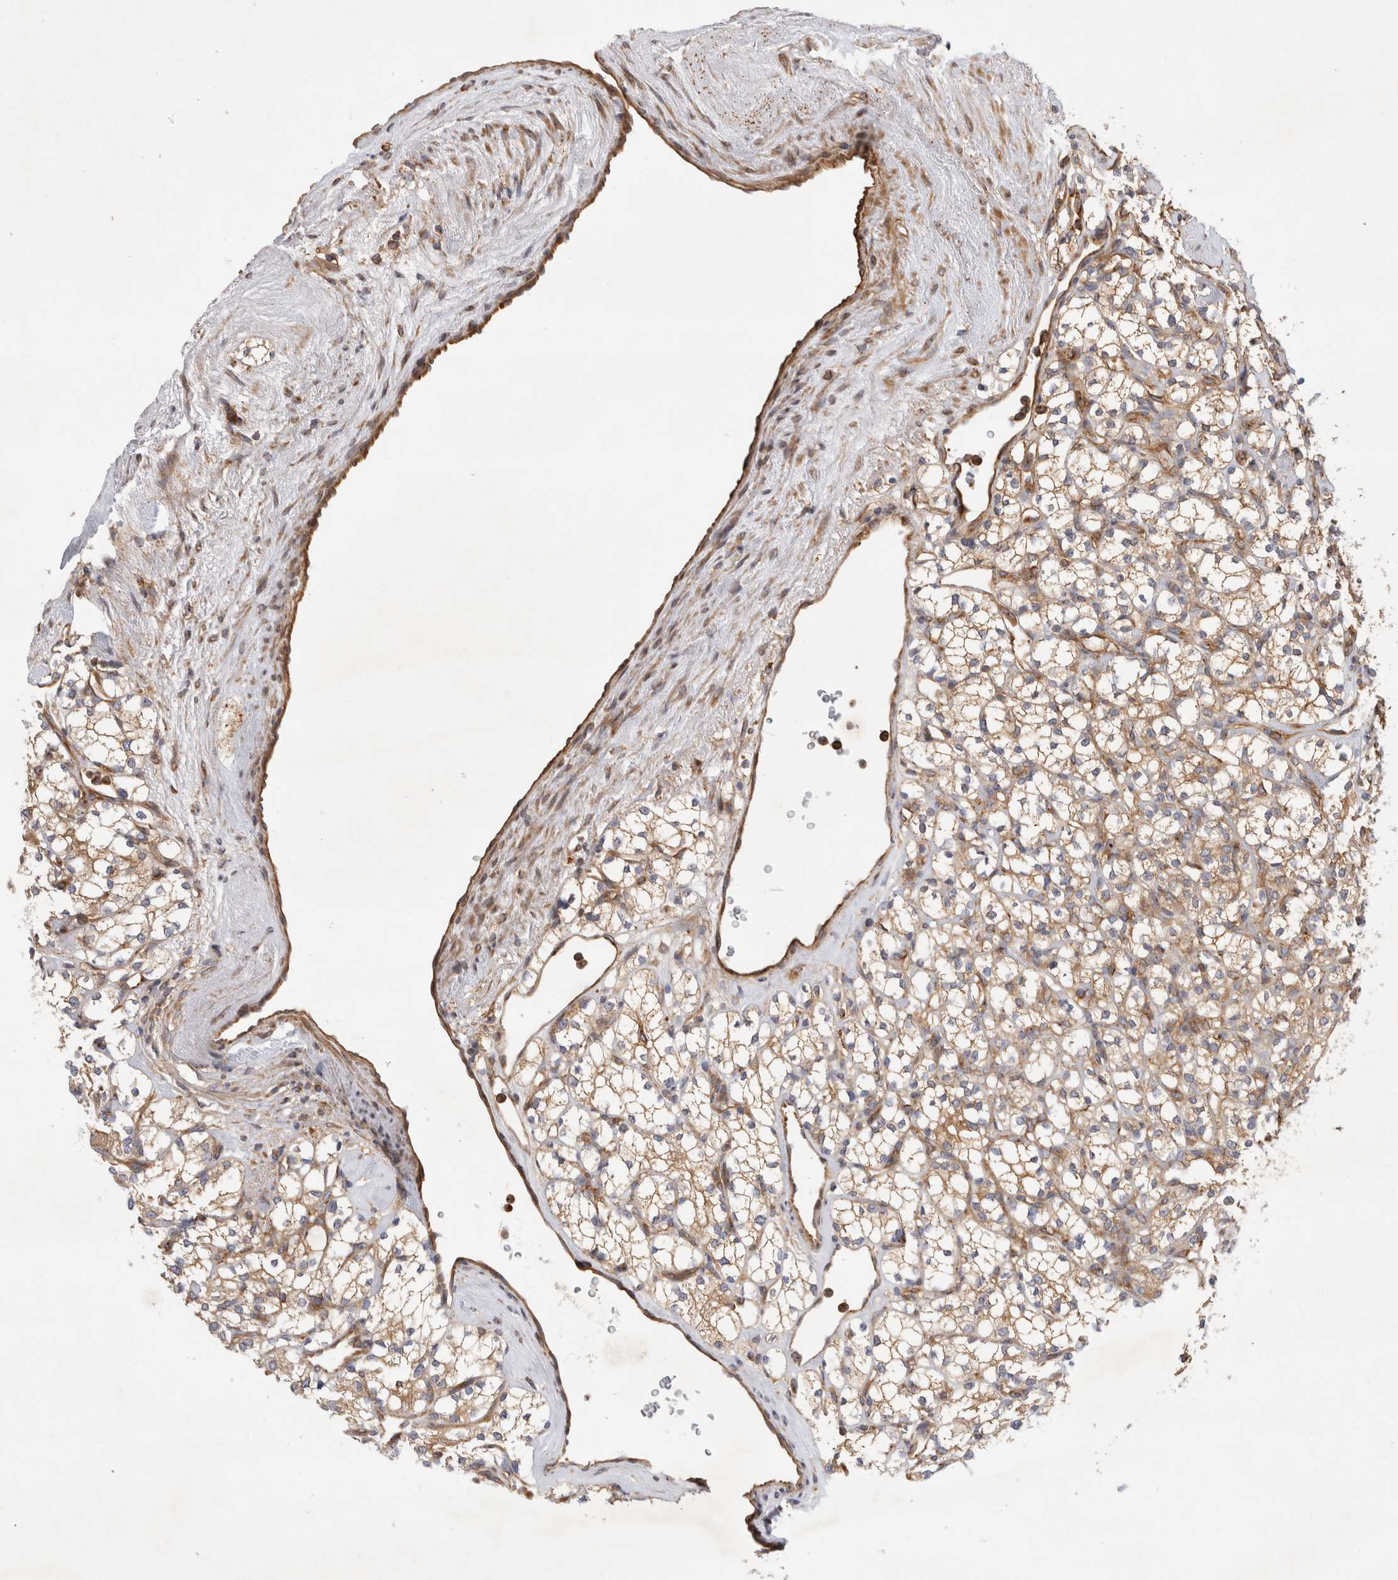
{"staining": {"intensity": "moderate", "quantity": ">75%", "location": "cytoplasmic/membranous"}, "tissue": "renal cancer", "cell_type": "Tumor cells", "image_type": "cancer", "snomed": [{"axis": "morphology", "description": "Adenocarcinoma, NOS"}, {"axis": "topography", "description": "Kidney"}], "caption": "Renal cancer stained with DAB (3,3'-diaminobenzidine) immunohistochemistry (IHC) demonstrates medium levels of moderate cytoplasmic/membranous staining in about >75% of tumor cells.", "gene": "GPR150", "patient": {"sex": "male", "age": 77}}